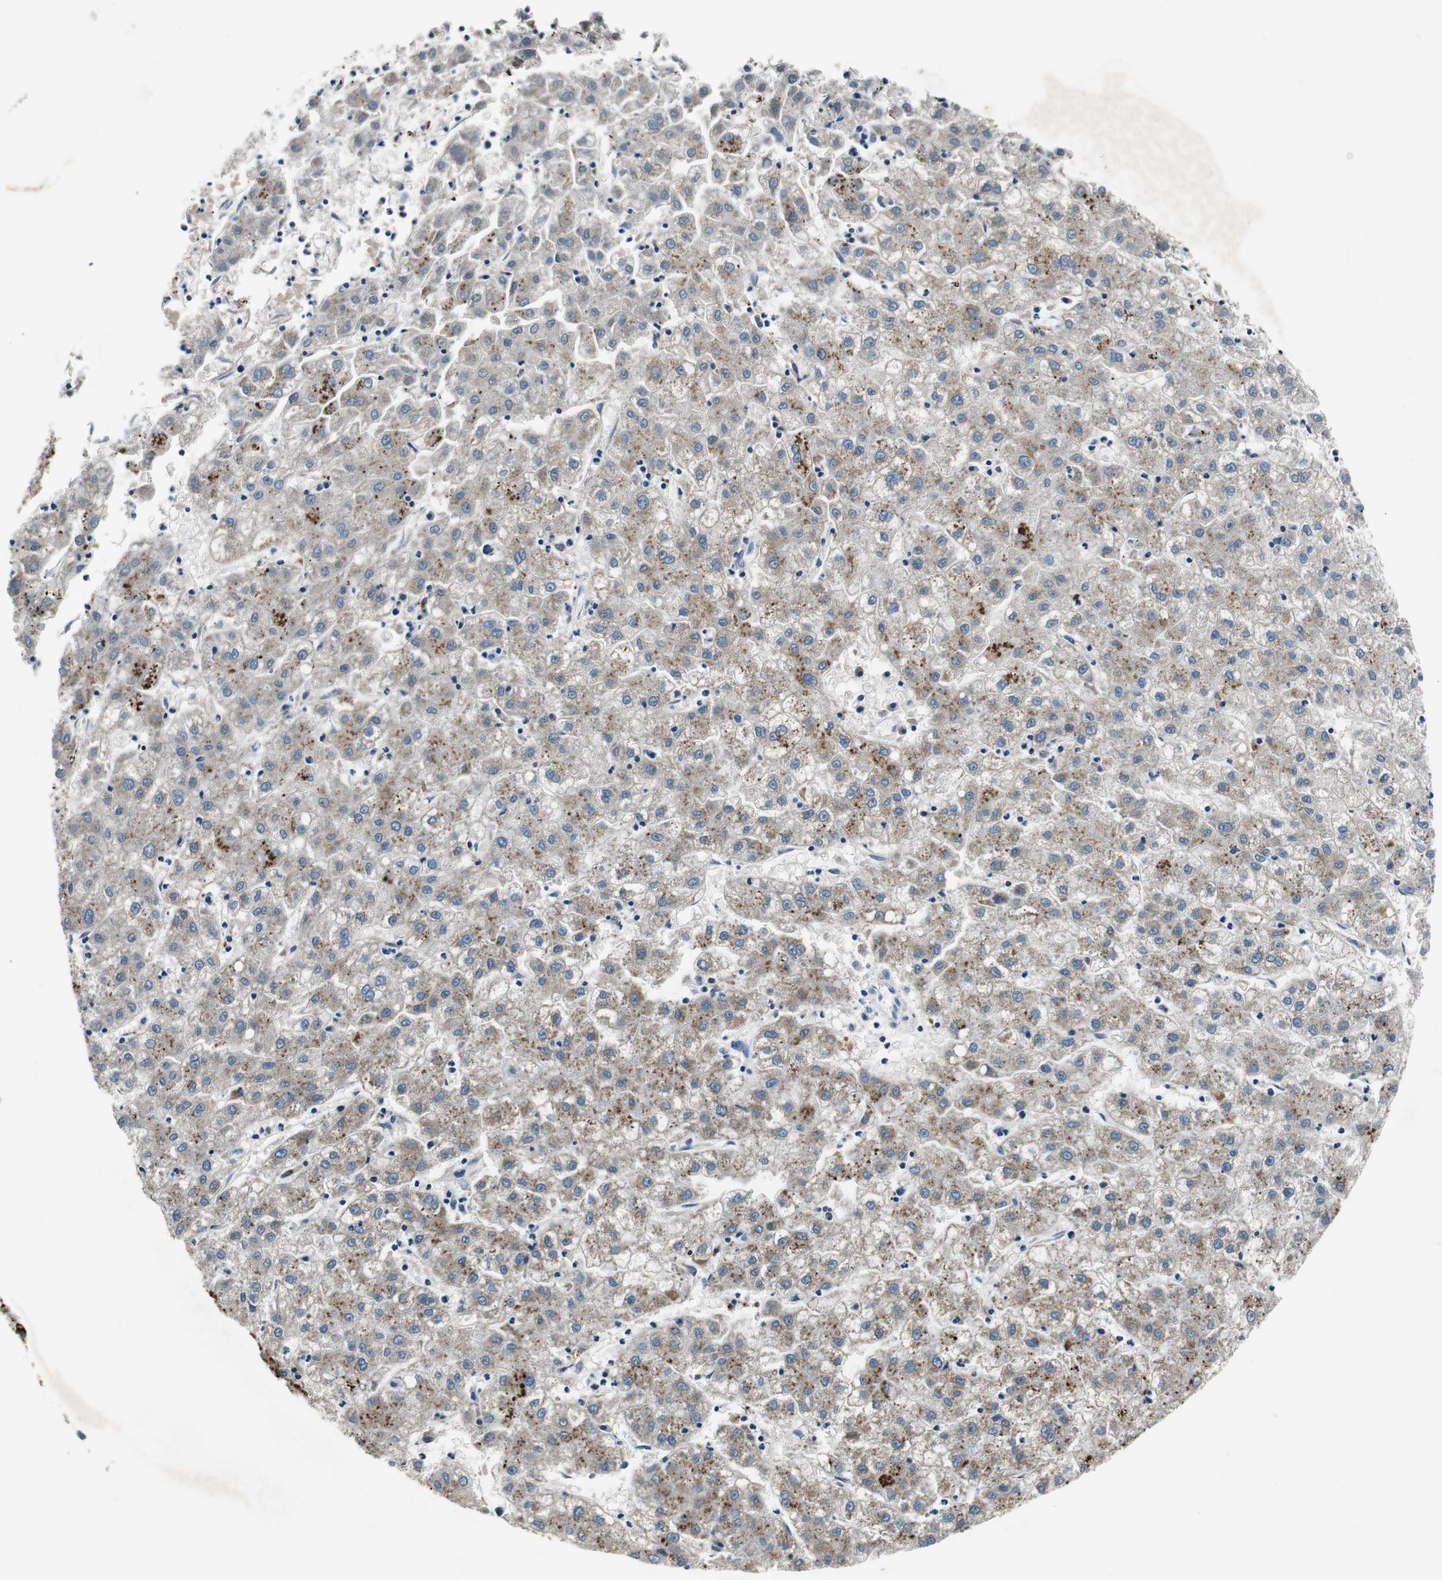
{"staining": {"intensity": "weak", "quantity": ">75%", "location": "cytoplasmic/membranous"}, "tissue": "liver cancer", "cell_type": "Tumor cells", "image_type": "cancer", "snomed": [{"axis": "morphology", "description": "Carcinoma, Hepatocellular, NOS"}, {"axis": "topography", "description": "Liver"}], "caption": "Immunohistochemical staining of liver hepatocellular carcinoma reveals weak cytoplasmic/membranous protein positivity in approximately >75% of tumor cells. Using DAB (brown) and hematoxylin (blue) stains, captured at high magnification using brightfield microscopy.", "gene": "NLGN1", "patient": {"sex": "male", "age": 72}}